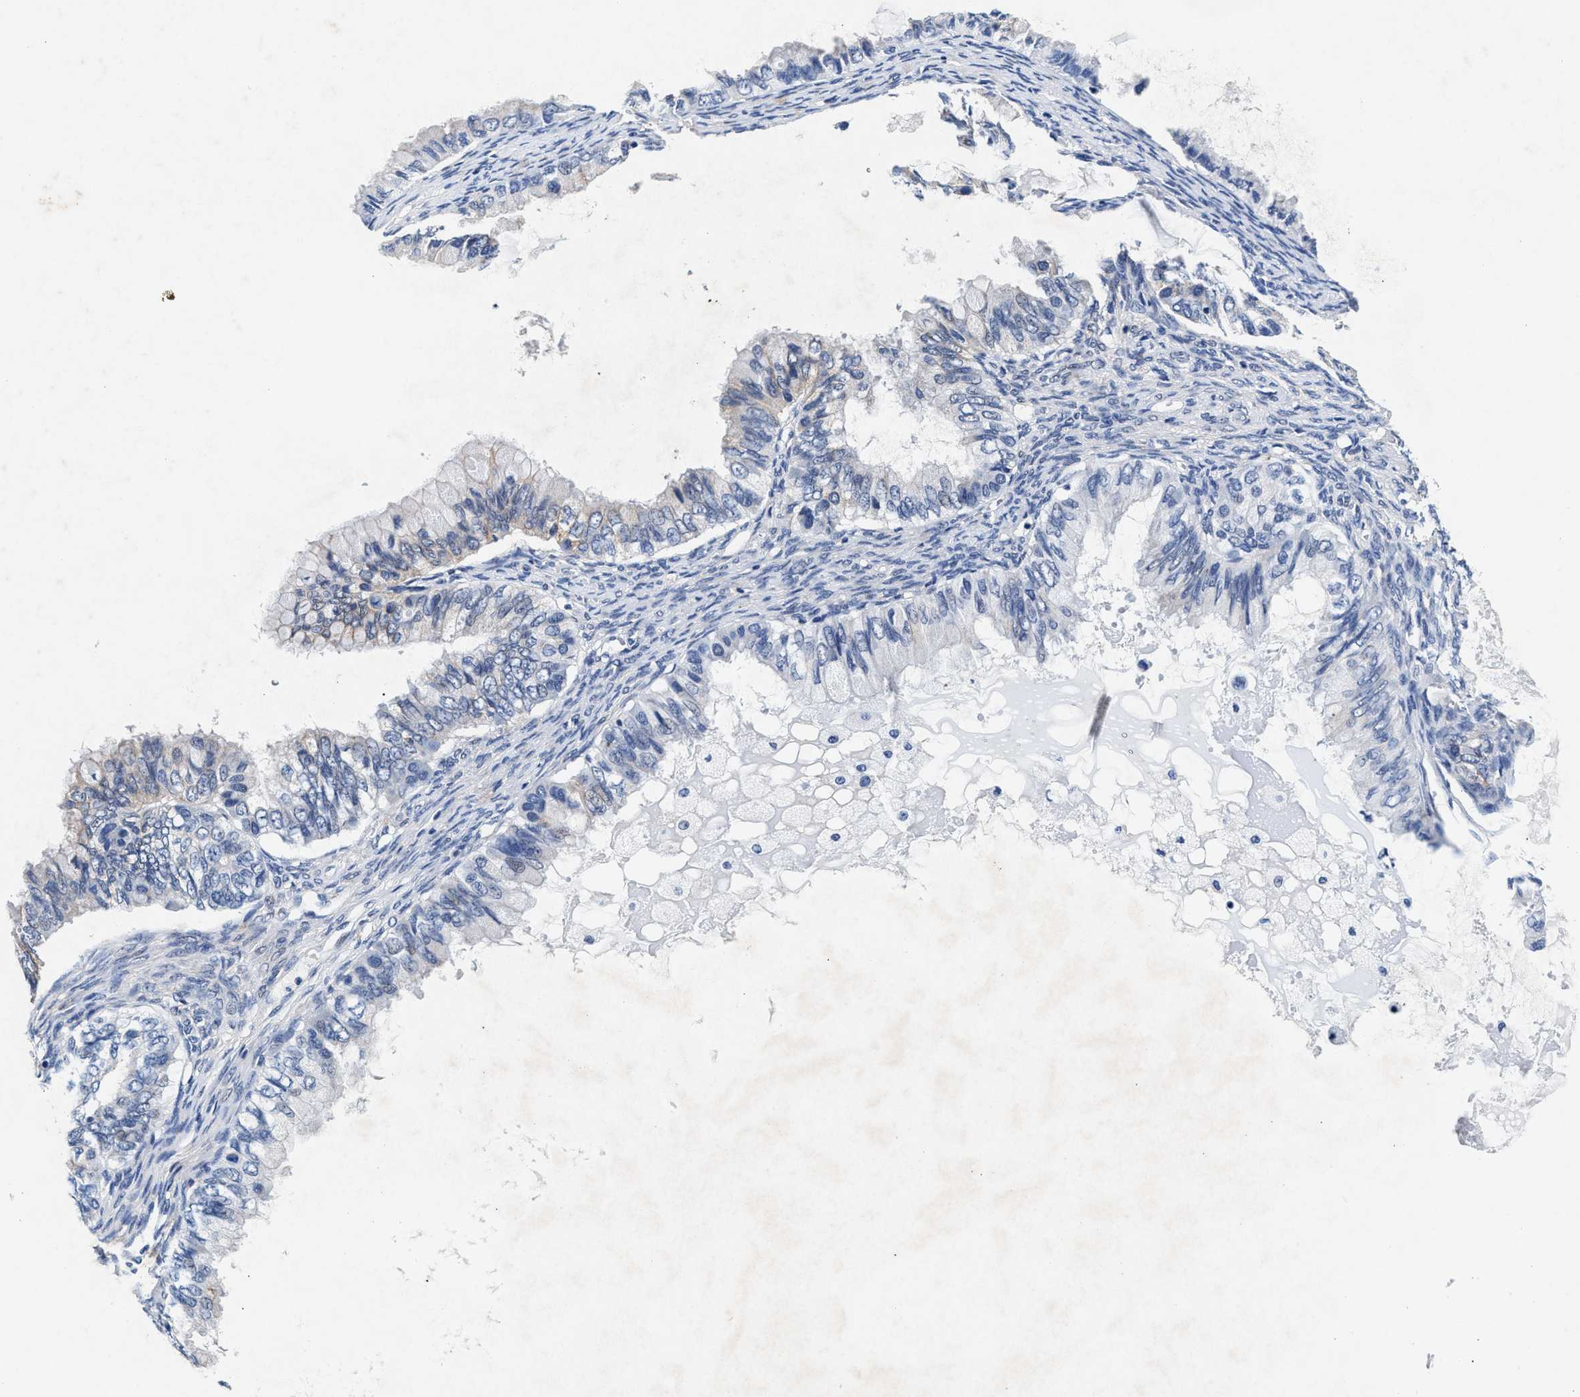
{"staining": {"intensity": "weak", "quantity": "<25%", "location": "cytoplasmic/membranous"}, "tissue": "ovarian cancer", "cell_type": "Tumor cells", "image_type": "cancer", "snomed": [{"axis": "morphology", "description": "Cystadenocarcinoma, mucinous, NOS"}, {"axis": "topography", "description": "Ovary"}], "caption": "This is a micrograph of immunohistochemistry staining of mucinous cystadenocarcinoma (ovarian), which shows no staining in tumor cells. The staining is performed using DAB brown chromogen with nuclei counter-stained in using hematoxylin.", "gene": "SLC8A1", "patient": {"sex": "female", "age": 80}}